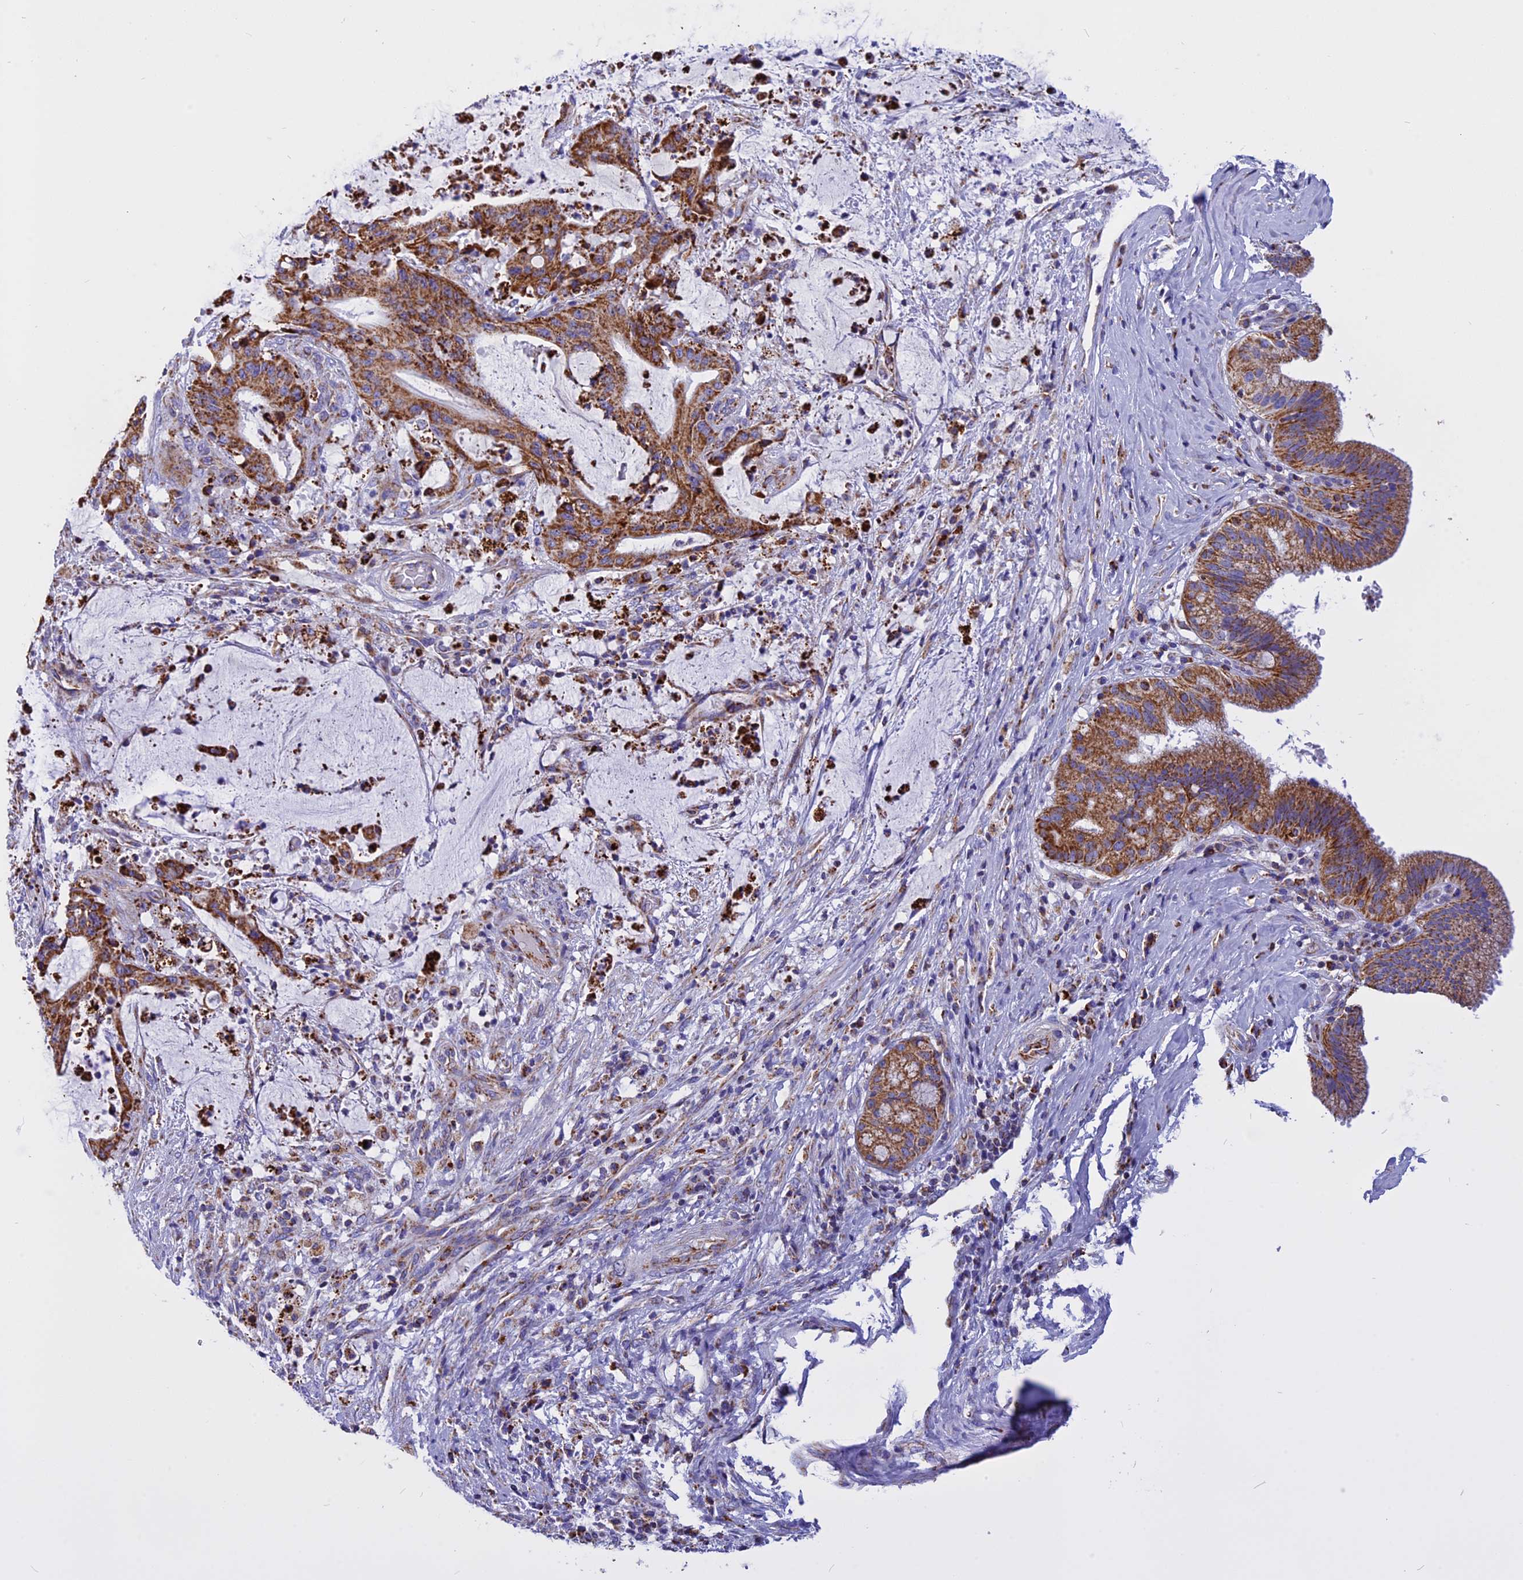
{"staining": {"intensity": "strong", "quantity": ">75%", "location": "cytoplasmic/membranous"}, "tissue": "liver cancer", "cell_type": "Tumor cells", "image_type": "cancer", "snomed": [{"axis": "morphology", "description": "Normal tissue, NOS"}, {"axis": "morphology", "description": "Cholangiocarcinoma"}, {"axis": "topography", "description": "Liver"}, {"axis": "topography", "description": "Peripheral nerve tissue"}], "caption": "A photomicrograph of liver cancer (cholangiocarcinoma) stained for a protein shows strong cytoplasmic/membranous brown staining in tumor cells. (DAB (3,3'-diaminobenzidine) IHC with brightfield microscopy, high magnification).", "gene": "VDAC2", "patient": {"sex": "female", "age": 73}}